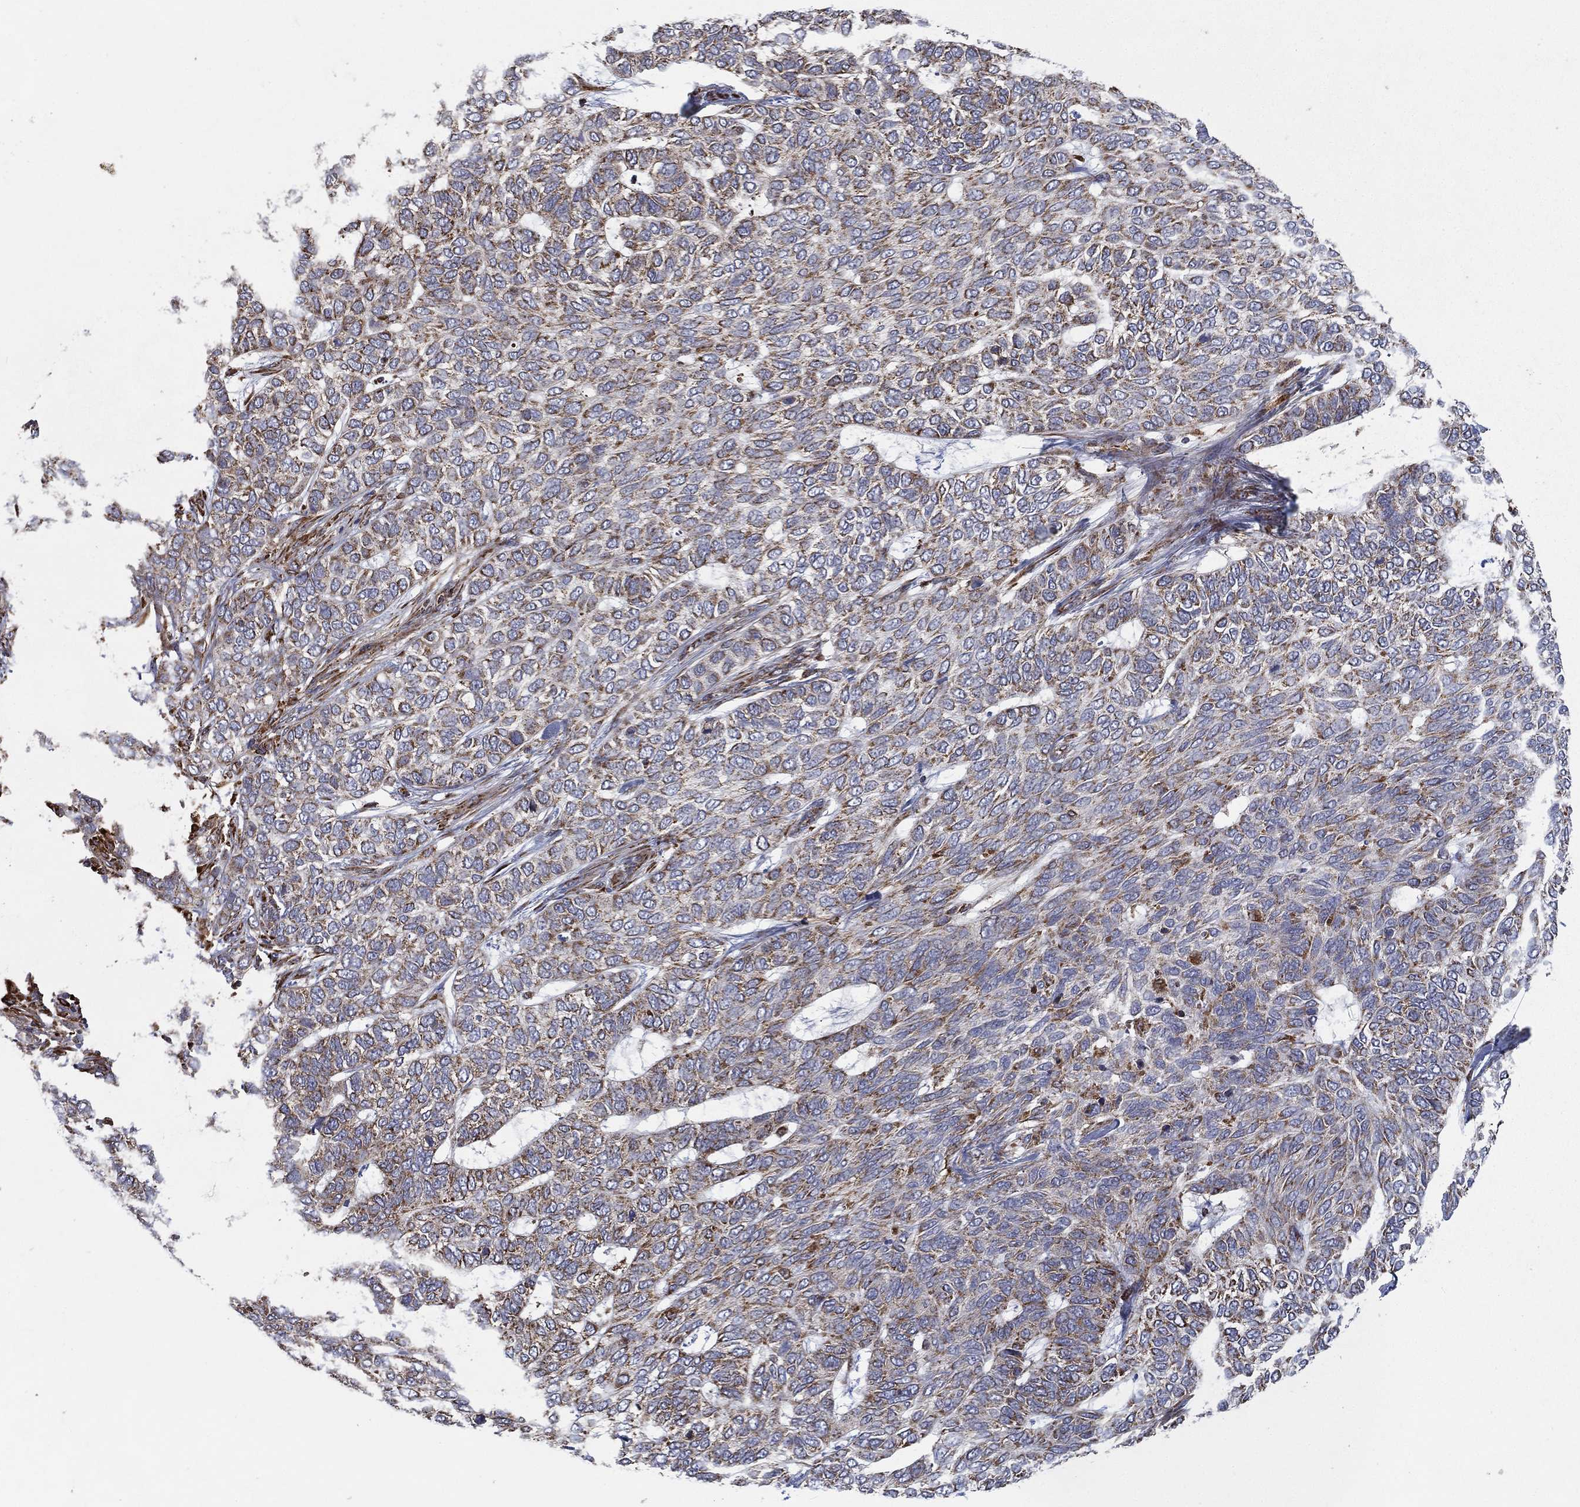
{"staining": {"intensity": "moderate", "quantity": "25%-75%", "location": "cytoplasmic/membranous"}, "tissue": "skin cancer", "cell_type": "Tumor cells", "image_type": "cancer", "snomed": [{"axis": "morphology", "description": "Basal cell carcinoma"}, {"axis": "topography", "description": "Skin"}], "caption": "Tumor cells exhibit moderate cytoplasmic/membranous positivity in about 25%-75% of cells in basal cell carcinoma (skin). Nuclei are stained in blue.", "gene": "MT-CYB", "patient": {"sex": "female", "age": 65}}